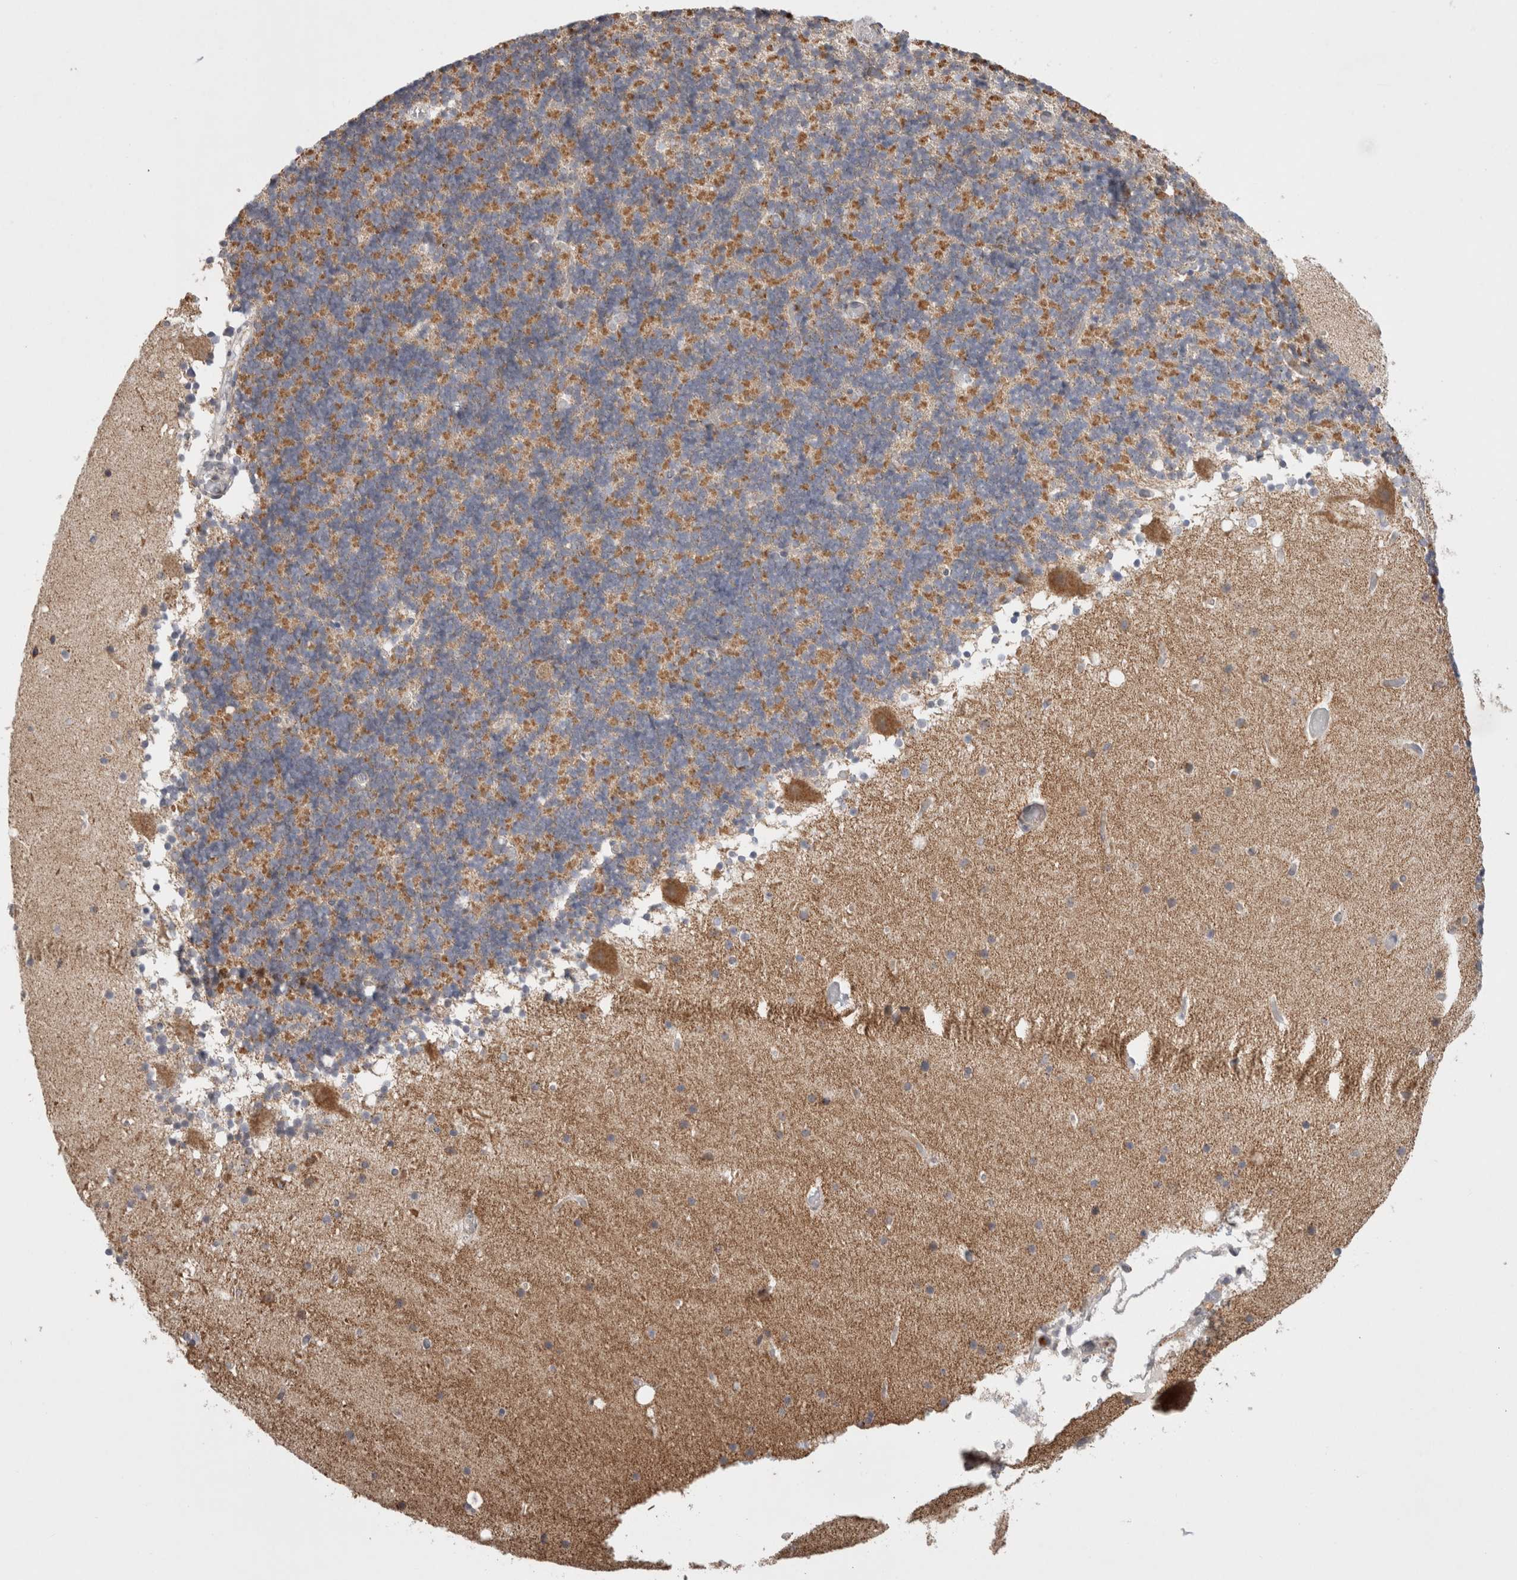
{"staining": {"intensity": "moderate", "quantity": ">75%", "location": "cytoplasmic/membranous"}, "tissue": "cerebellum", "cell_type": "Cells in granular layer", "image_type": "normal", "snomed": [{"axis": "morphology", "description": "Normal tissue, NOS"}, {"axis": "topography", "description": "Cerebellum"}], "caption": "Immunohistochemistry (IHC) of normal human cerebellum demonstrates medium levels of moderate cytoplasmic/membranous expression in about >75% of cells in granular layer. (DAB (3,3'-diaminobenzidine) IHC with brightfield microscopy, high magnification).", "gene": "HROB", "patient": {"sex": "male", "age": 57}}